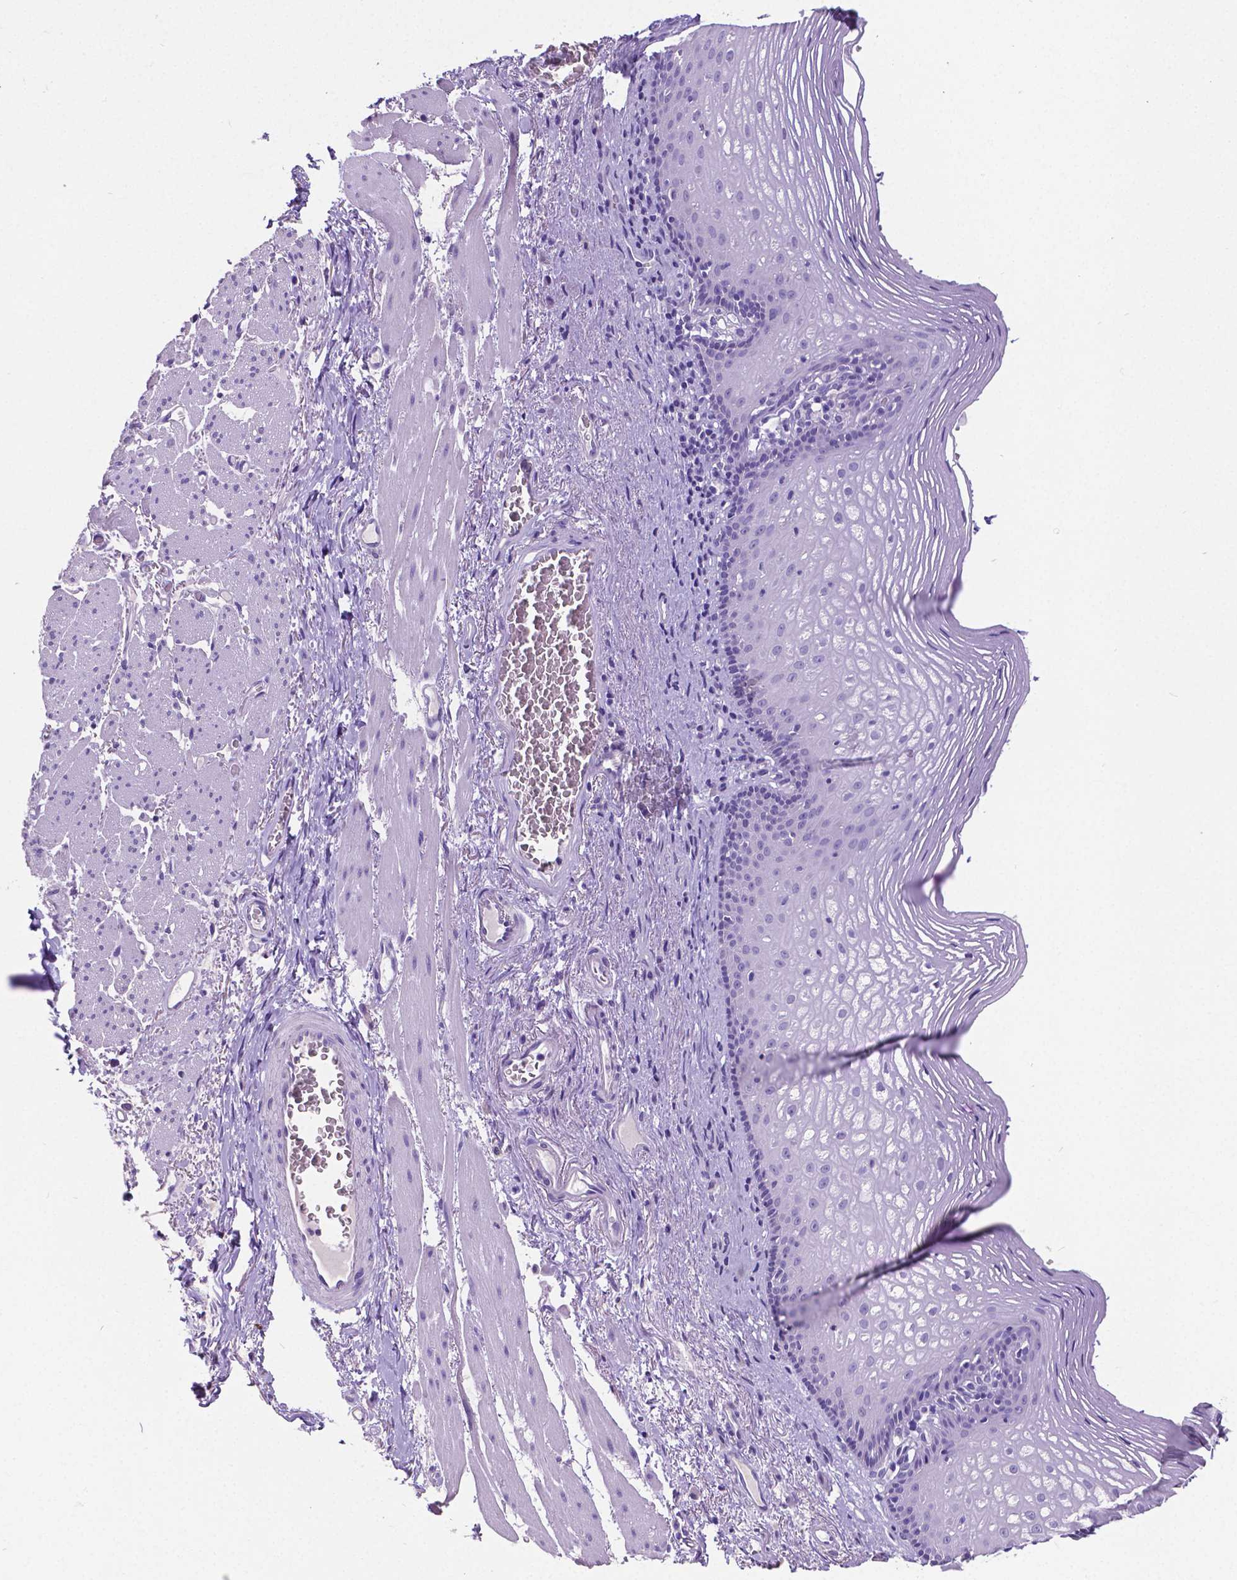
{"staining": {"intensity": "negative", "quantity": "none", "location": "none"}, "tissue": "esophagus", "cell_type": "Squamous epithelial cells", "image_type": "normal", "snomed": [{"axis": "morphology", "description": "Normal tissue, NOS"}, {"axis": "topography", "description": "Esophagus"}], "caption": "DAB immunohistochemical staining of normal human esophagus reveals no significant positivity in squamous epithelial cells. (DAB IHC, high magnification).", "gene": "SATB2", "patient": {"sex": "male", "age": 76}}